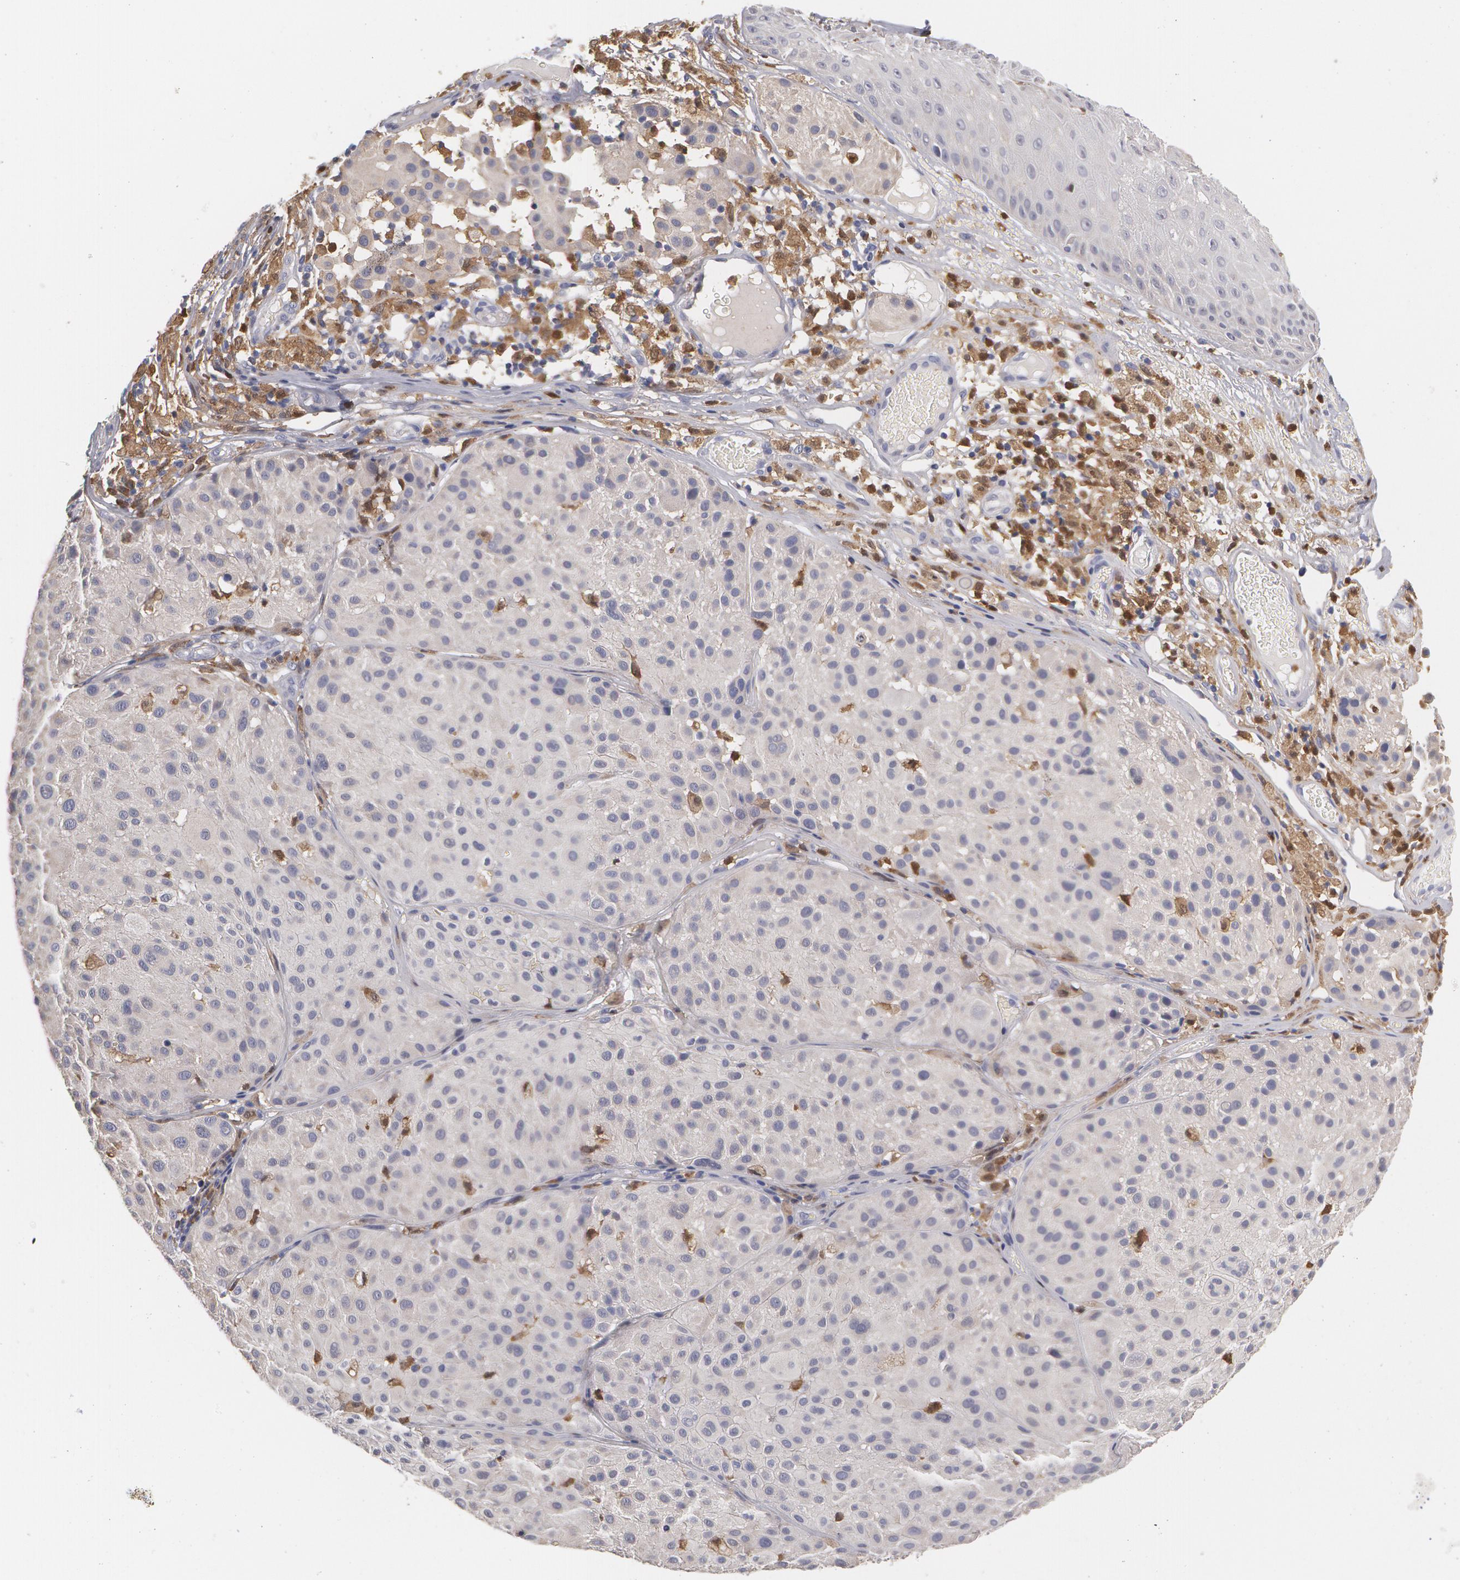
{"staining": {"intensity": "negative", "quantity": "none", "location": "none"}, "tissue": "melanoma", "cell_type": "Tumor cells", "image_type": "cancer", "snomed": [{"axis": "morphology", "description": "Malignant melanoma, NOS"}, {"axis": "topography", "description": "Skin"}], "caption": "A micrograph of human melanoma is negative for staining in tumor cells.", "gene": "SYK", "patient": {"sex": "male", "age": 36}}